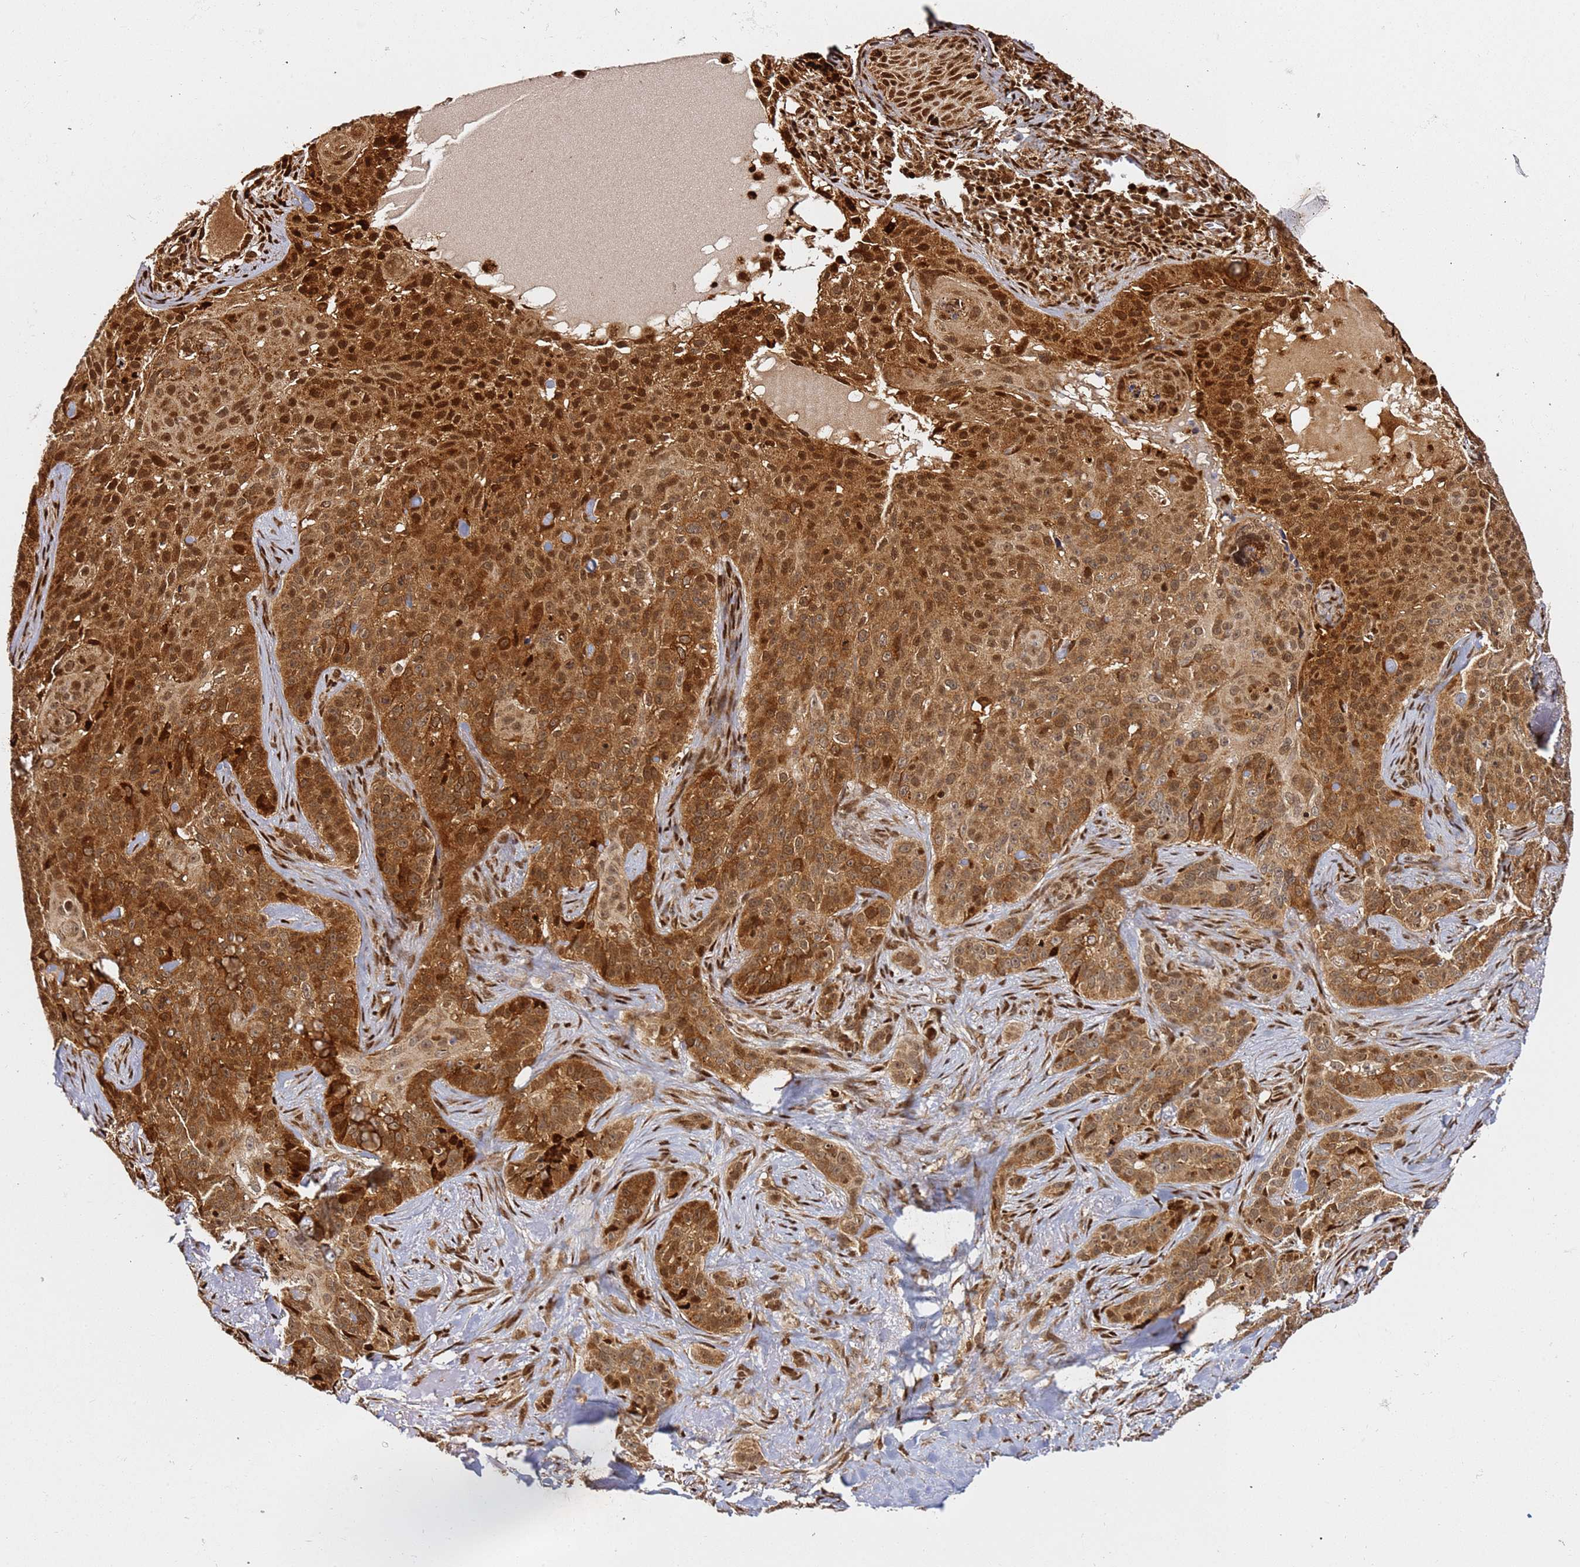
{"staining": {"intensity": "strong", "quantity": ">75%", "location": "cytoplasmic/membranous,nuclear"}, "tissue": "skin cancer", "cell_type": "Tumor cells", "image_type": "cancer", "snomed": [{"axis": "morphology", "description": "Basal cell carcinoma"}, {"axis": "topography", "description": "Skin"}], "caption": "Immunohistochemistry (IHC) (DAB) staining of basal cell carcinoma (skin) reveals strong cytoplasmic/membranous and nuclear protein staining in approximately >75% of tumor cells.", "gene": "SMOX", "patient": {"sex": "female", "age": 92}}